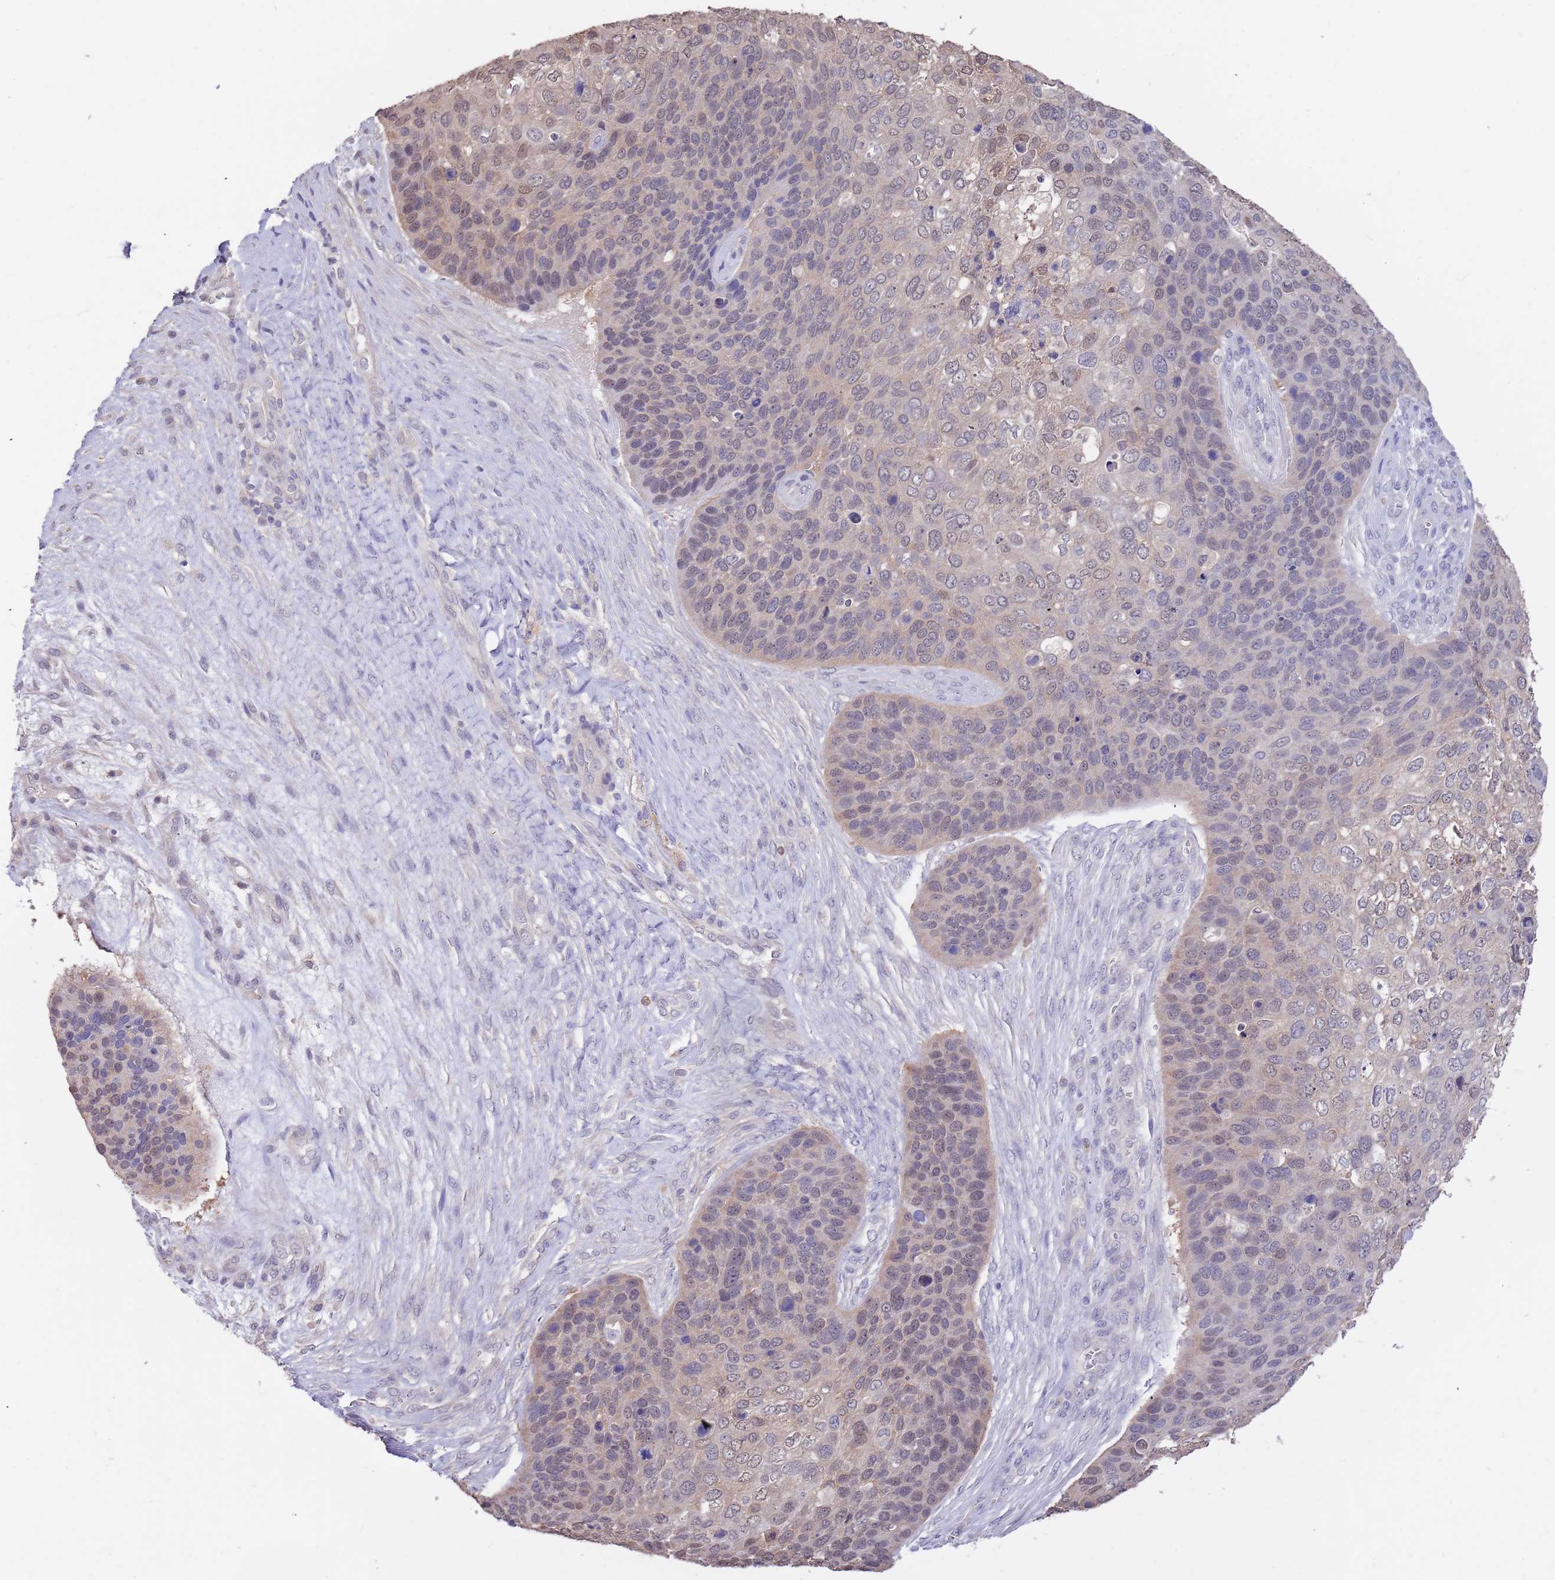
{"staining": {"intensity": "weak", "quantity": "25%-75%", "location": "cytoplasmic/membranous,nuclear"}, "tissue": "skin cancer", "cell_type": "Tumor cells", "image_type": "cancer", "snomed": [{"axis": "morphology", "description": "Basal cell carcinoma"}, {"axis": "topography", "description": "Skin"}], "caption": "Brown immunohistochemical staining in skin cancer (basal cell carcinoma) displays weak cytoplasmic/membranous and nuclear positivity in about 25%-75% of tumor cells. The staining is performed using DAB brown chromogen to label protein expression. The nuclei are counter-stained blue using hematoxylin.", "gene": "AP5S1", "patient": {"sex": "female", "age": 74}}